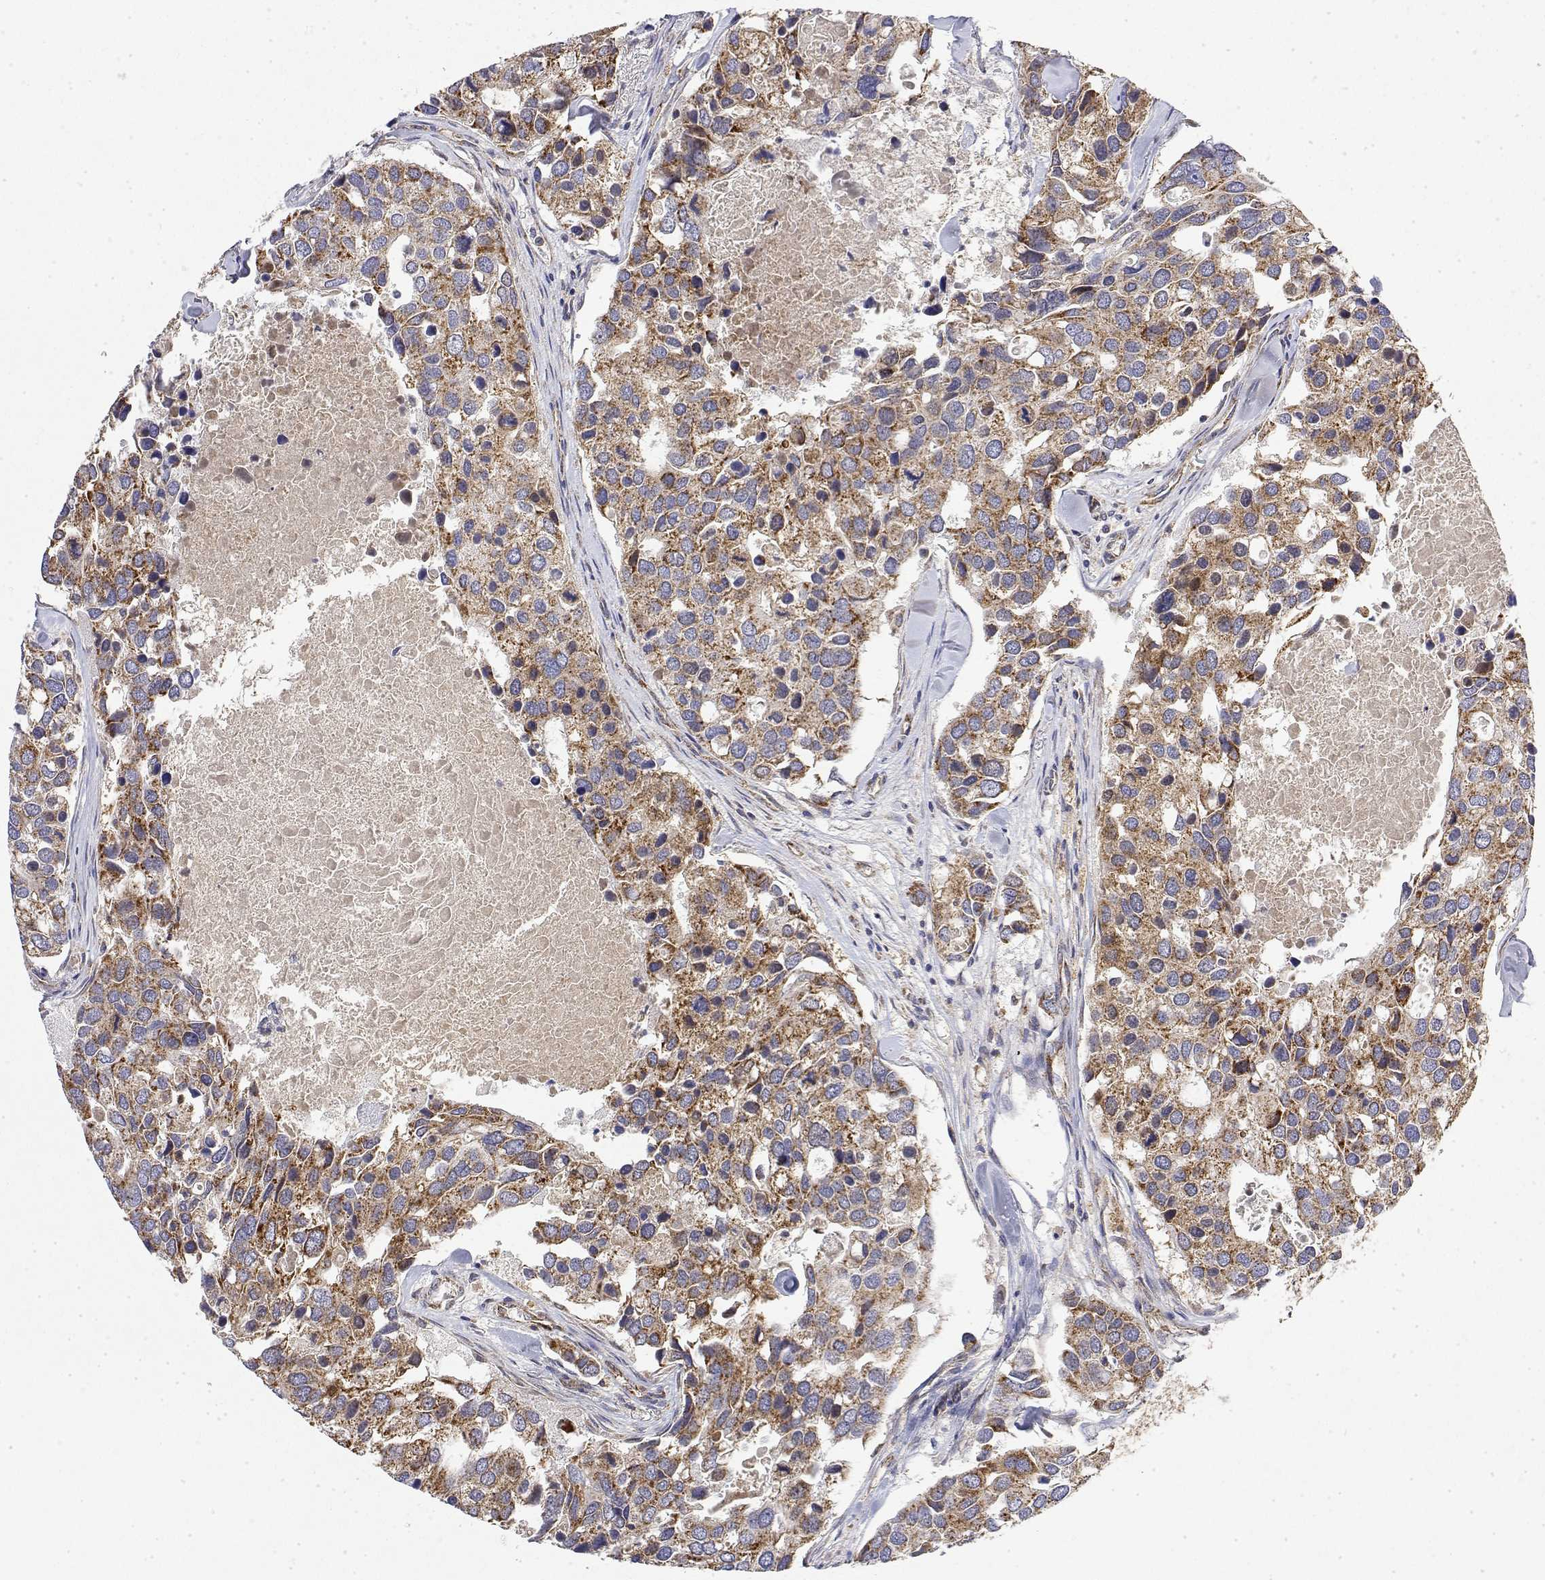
{"staining": {"intensity": "moderate", "quantity": ">75%", "location": "cytoplasmic/membranous"}, "tissue": "breast cancer", "cell_type": "Tumor cells", "image_type": "cancer", "snomed": [{"axis": "morphology", "description": "Duct carcinoma"}, {"axis": "topography", "description": "Breast"}], "caption": "A histopathology image of human breast infiltrating ductal carcinoma stained for a protein shows moderate cytoplasmic/membranous brown staining in tumor cells.", "gene": "GADD45GIP1", "patient": {"sex": "female", "age": 83}}